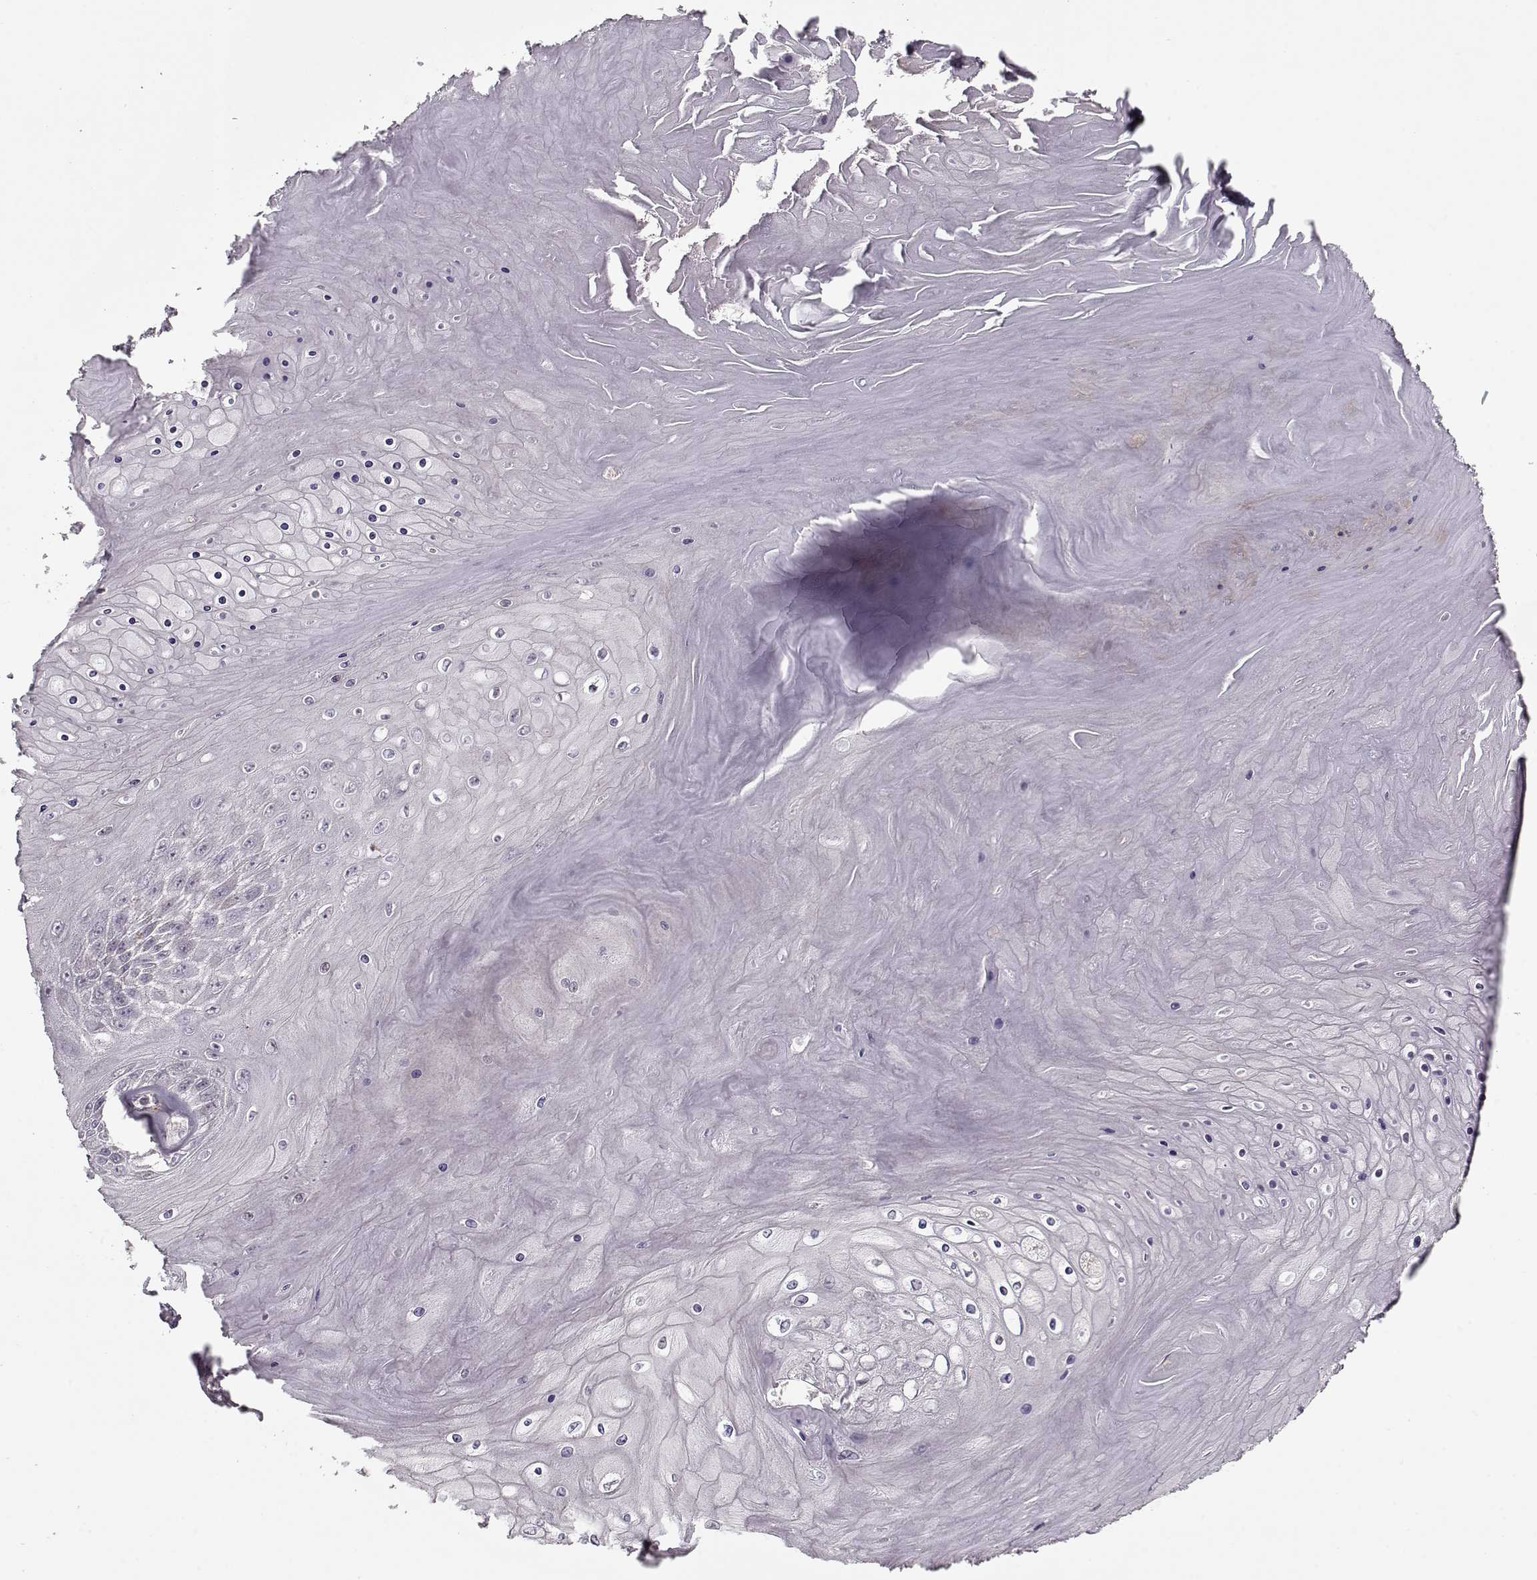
{"staining": {"intensity": "negative", "quantity": "none", "location": "none"}, "tissue": "skin cancer", "cell_type": "Tumor cells", "image_type": "cancer", "snomed": [{"axis": "morphology", "description": "Squamous cell carcinoma, NOS"}, {"axis": "topography", "description": "Skin"}], "caption": "This is an immunohistochemistry (IHC) micrograph of squamous cell carcinoma (skin). There is no staining in tumor cells.", "gene": "LAMA2", "patient": {"sex": "male", "age": 62}}